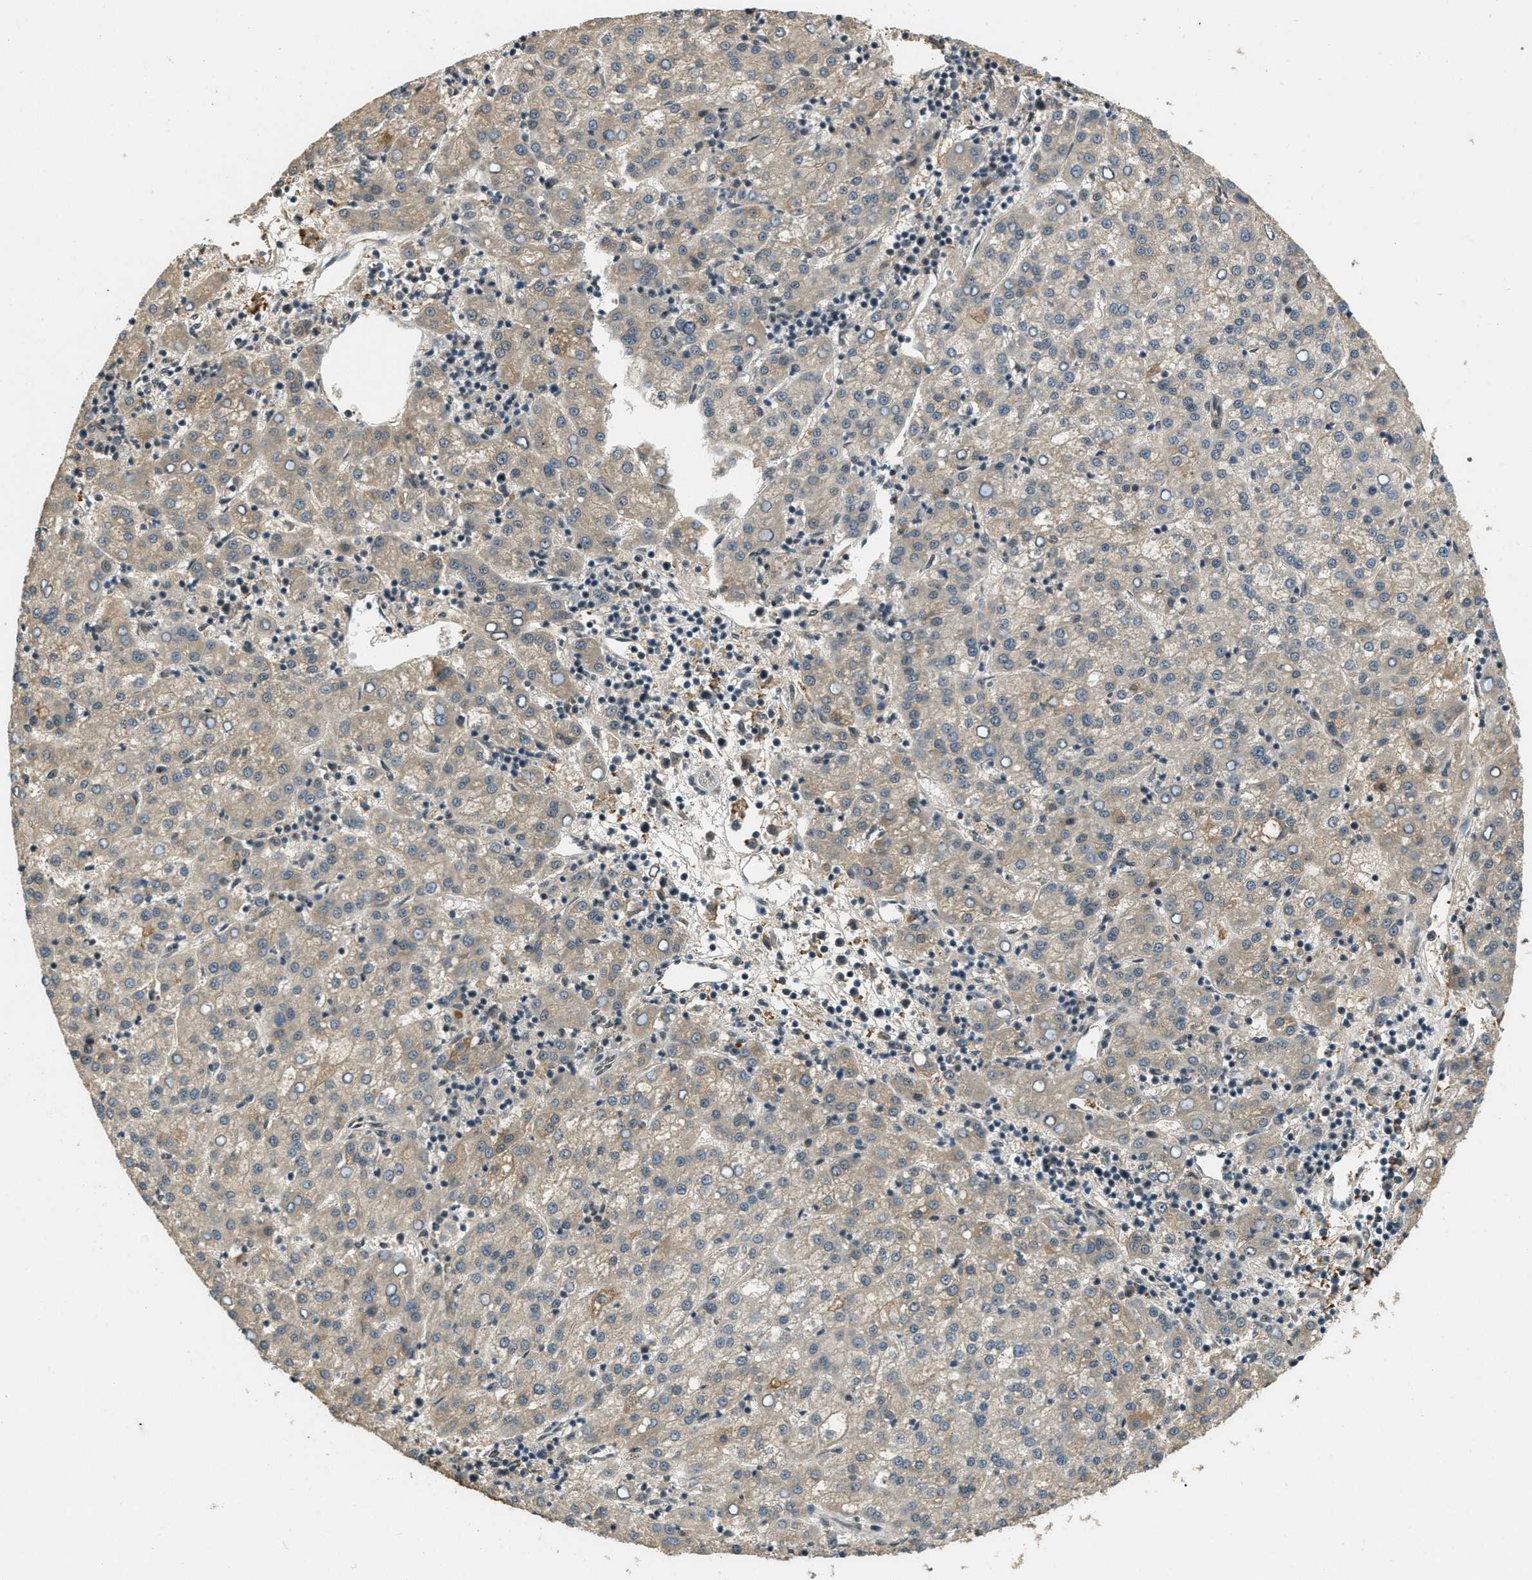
{"staining": {"intensity": "weak", "quantity": "25%-75%", "location": "cytoplasmic/membranous"}, "tissue": "liver cancer", "cell_type": "Tumor cells", "image_type": "cancer", "snomed": [{"axis": "morphology", "description": "Carcinoma, Hepatocellular, NOS"}, {"axis": "topography", "description": "Liver"}], "caption": "Human liver hepatocellular carcinoma stained with a protein marker demonstrates weak staining in tumor cells.", "gene": "ZNF148", "patient": {"sex": "female", "age": 58}}